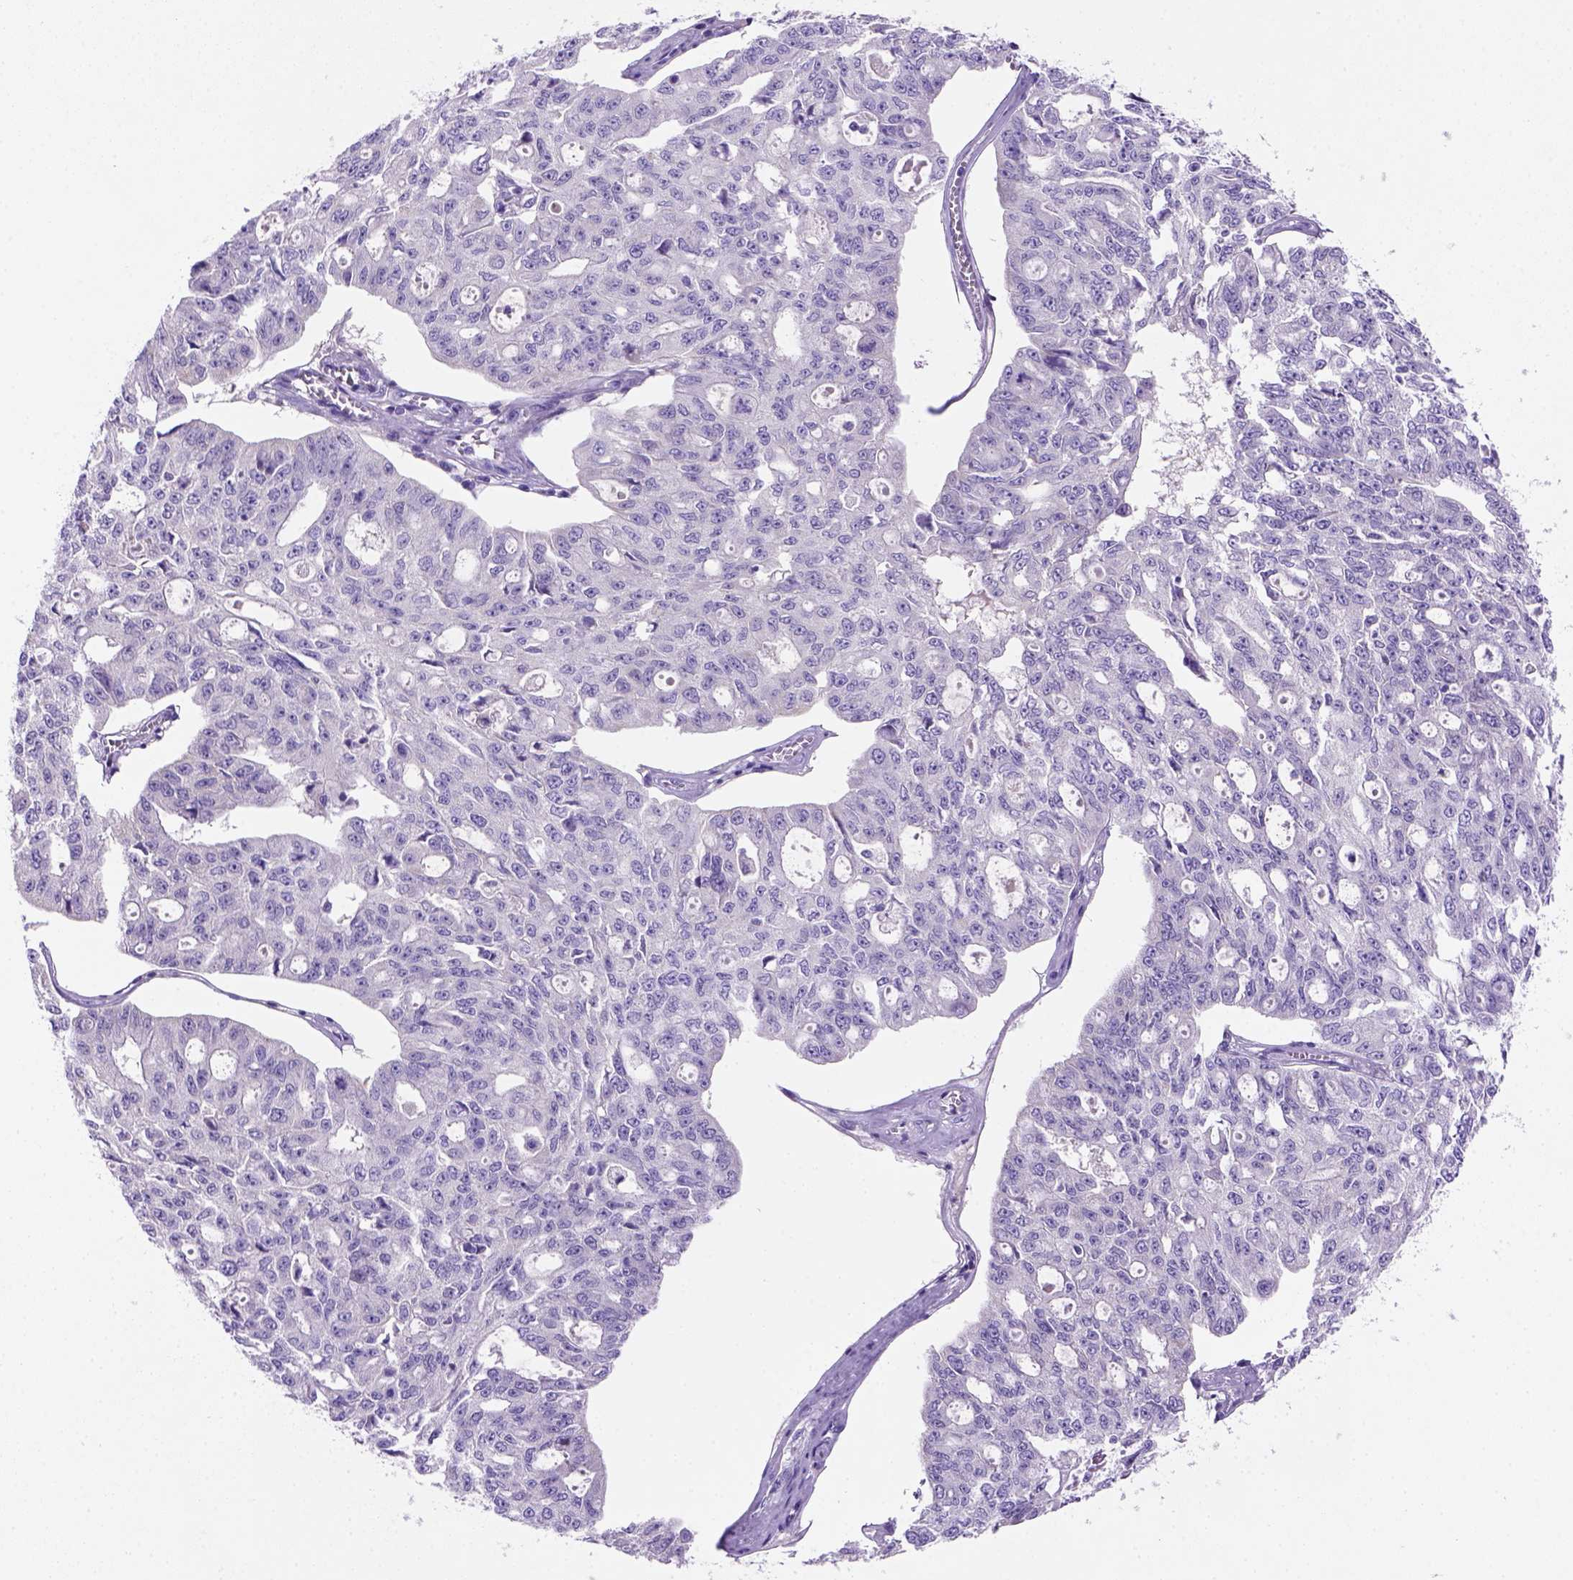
{"staining": {"intensity": "negative", "quantity": "none", "location": "none"}, "tissue": "ovarian cancer", "cell_type": "Tumor cells", "image_type": "cancer", "snomed": [{"axis": "morphology", "description": "Carcinoma, endometroid"}, {"axis": "topography", "description": "Ovary"}], "caption": "IHC histopathology image of human ovarian cancer stained for a protein (brown), which exhibits no staining in tumor cells.", "gene": "SIRPD", "patient": {"sex": "female", "age": 65}}